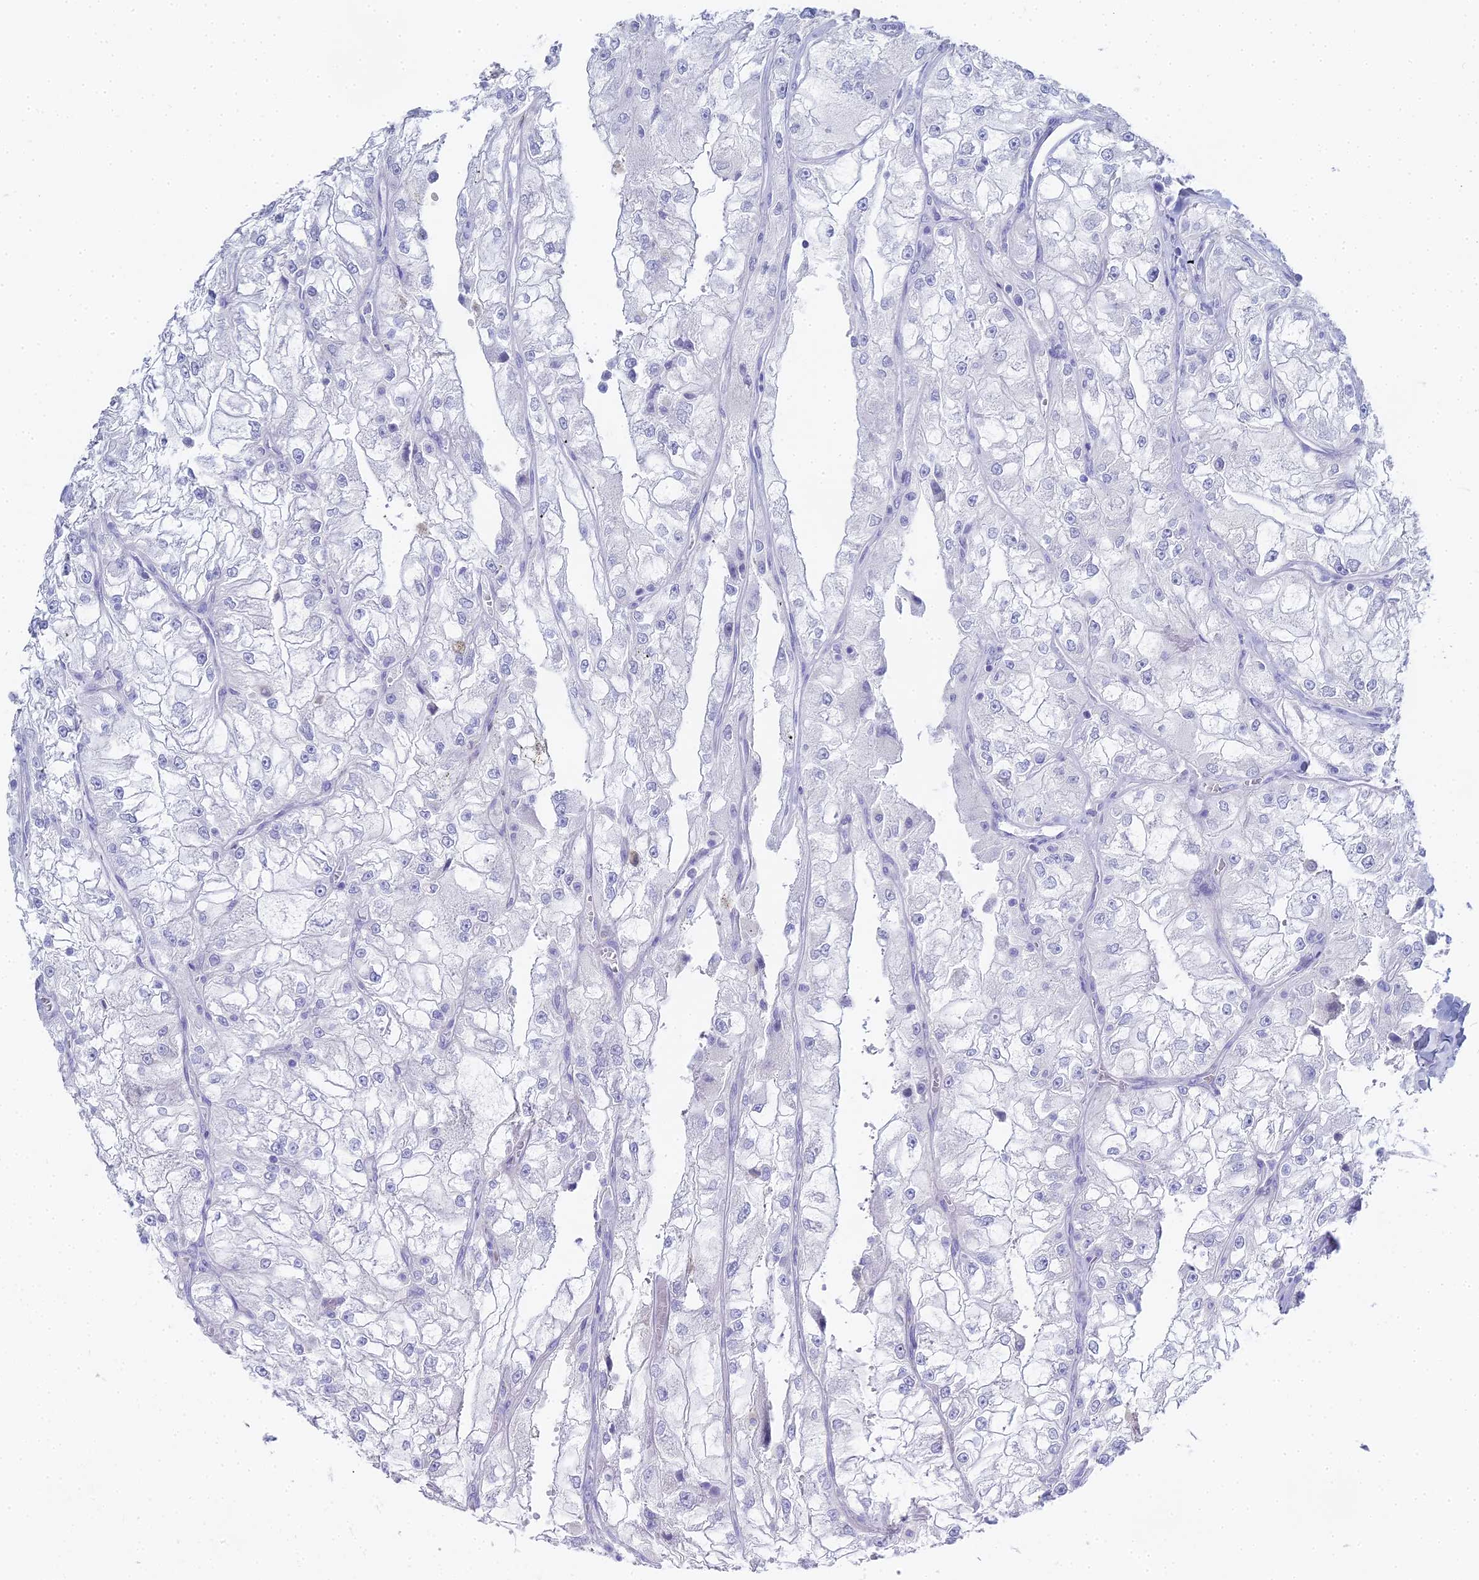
{"staining": {"intensity": "negative", "quantity": "none", "location": "none"}, "tissue": "renal cancer", "cell_type": "Tumor cells", "image_type": "cancer", "snomed": [{"axis": "morphology", "description": "Adenocarcinoma, NOS"}, {"axis": "topography", "description": "Kidney"}], "caption": "Human adenocarcinoma (renal) stained for a protein using IHC demonstrates no positivity in tumor cells.", "gene": "ALPP", "patient": {"sex": "female", "age": 72}}